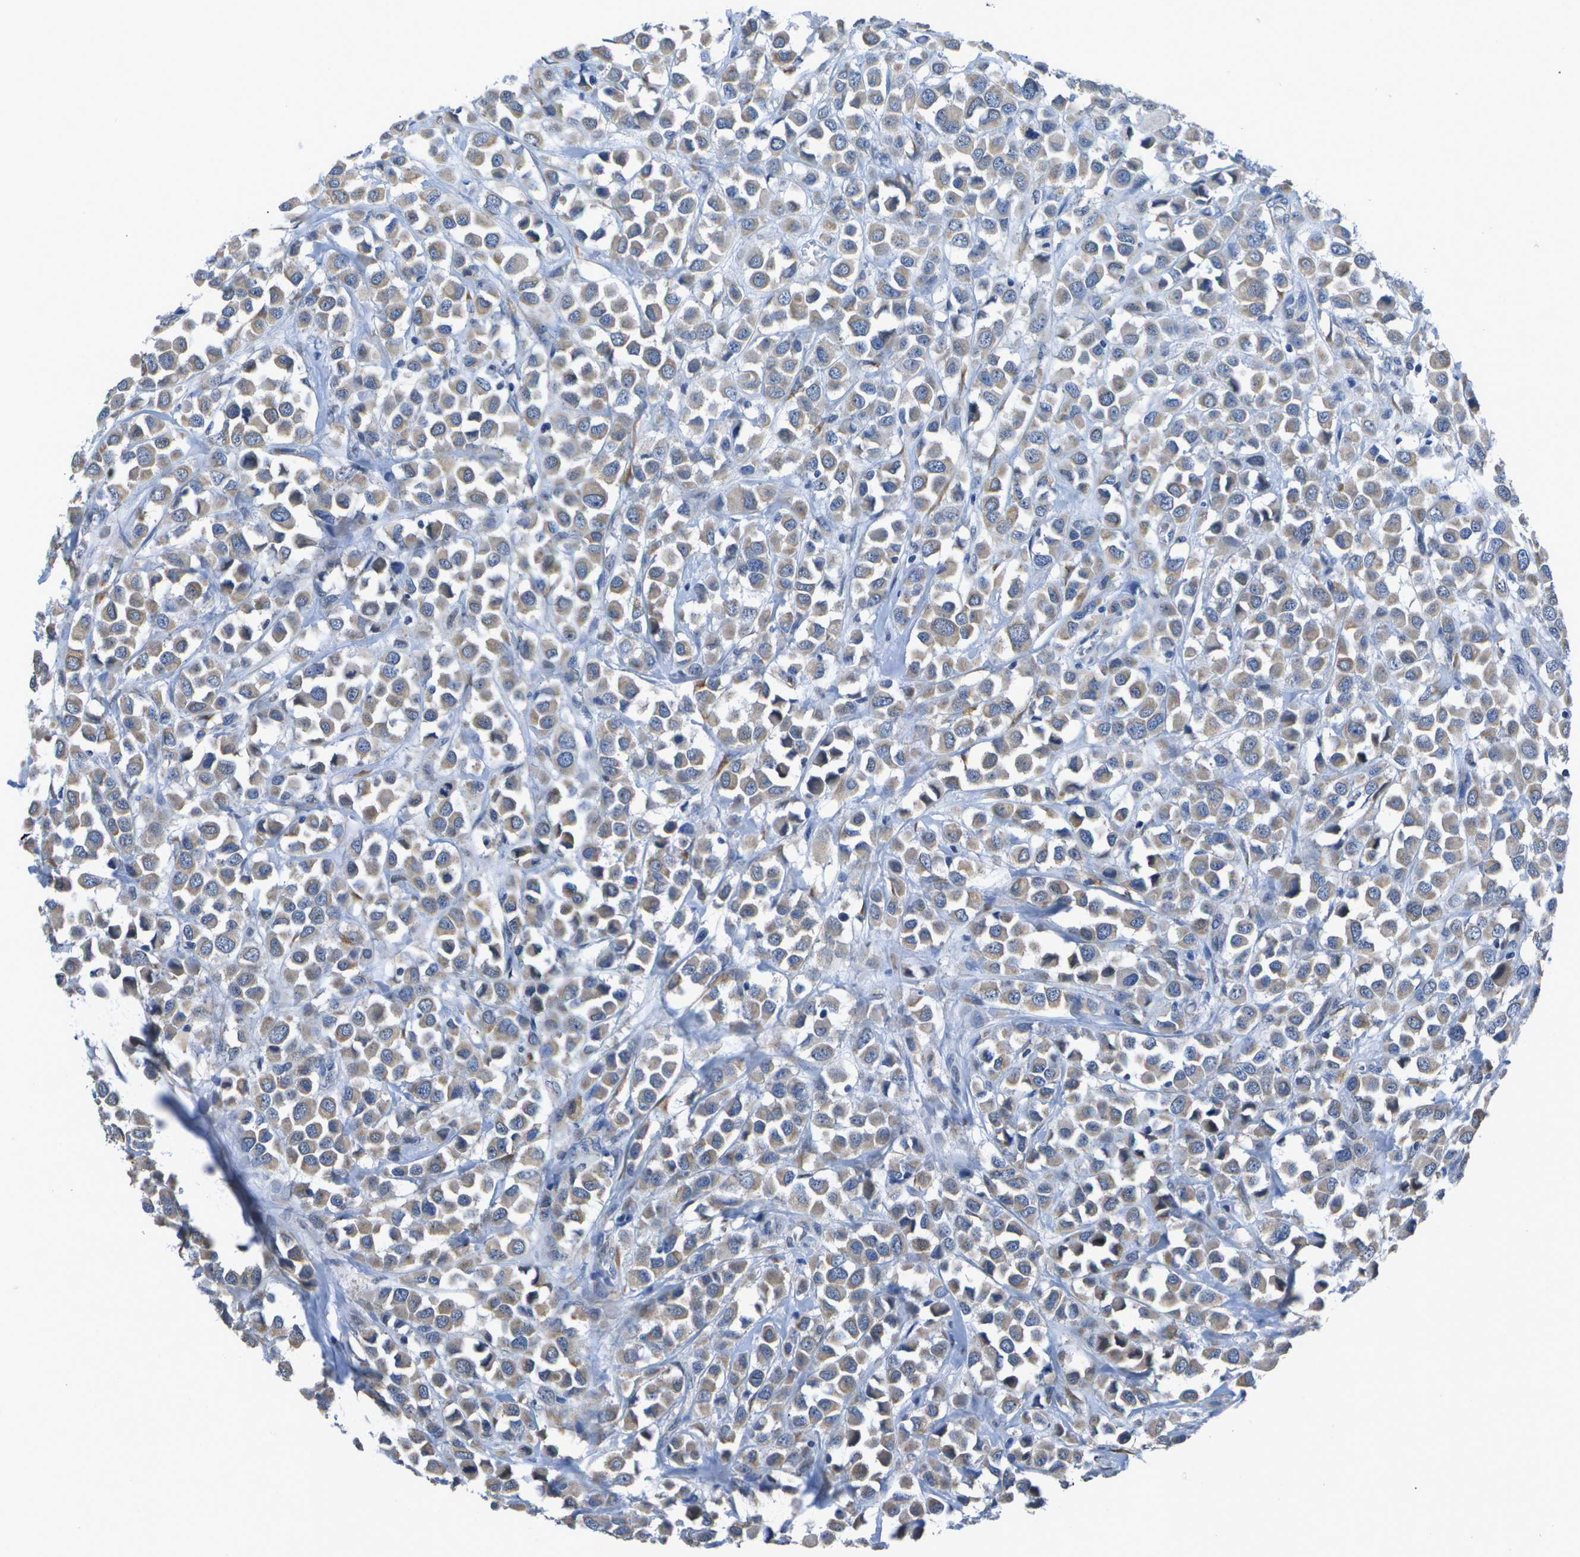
{"staining": {"intensity": "weak", "quantity": ">75%", "location": "cytoplasmic/membranous"}, "tissue": "breast cancer", "cell_type": "Tumor cells", "image_type": "cancer", "snomed": [{"axis": "morphology", "description": "Duct carcinoma"}, {"axis": "topography", "description": "Breast"}], "caption": "Immunohistochemical staining of infiltrating ductal carcinoma (breast) demonstrates weak cytoplasmic/membranous protein expression in approximately >75% of tumor cells. The protein is shown in brown color, while the nuclei are stained blue.", "gene": "DSE", "patient": {"sex": "female", "age": 61}}